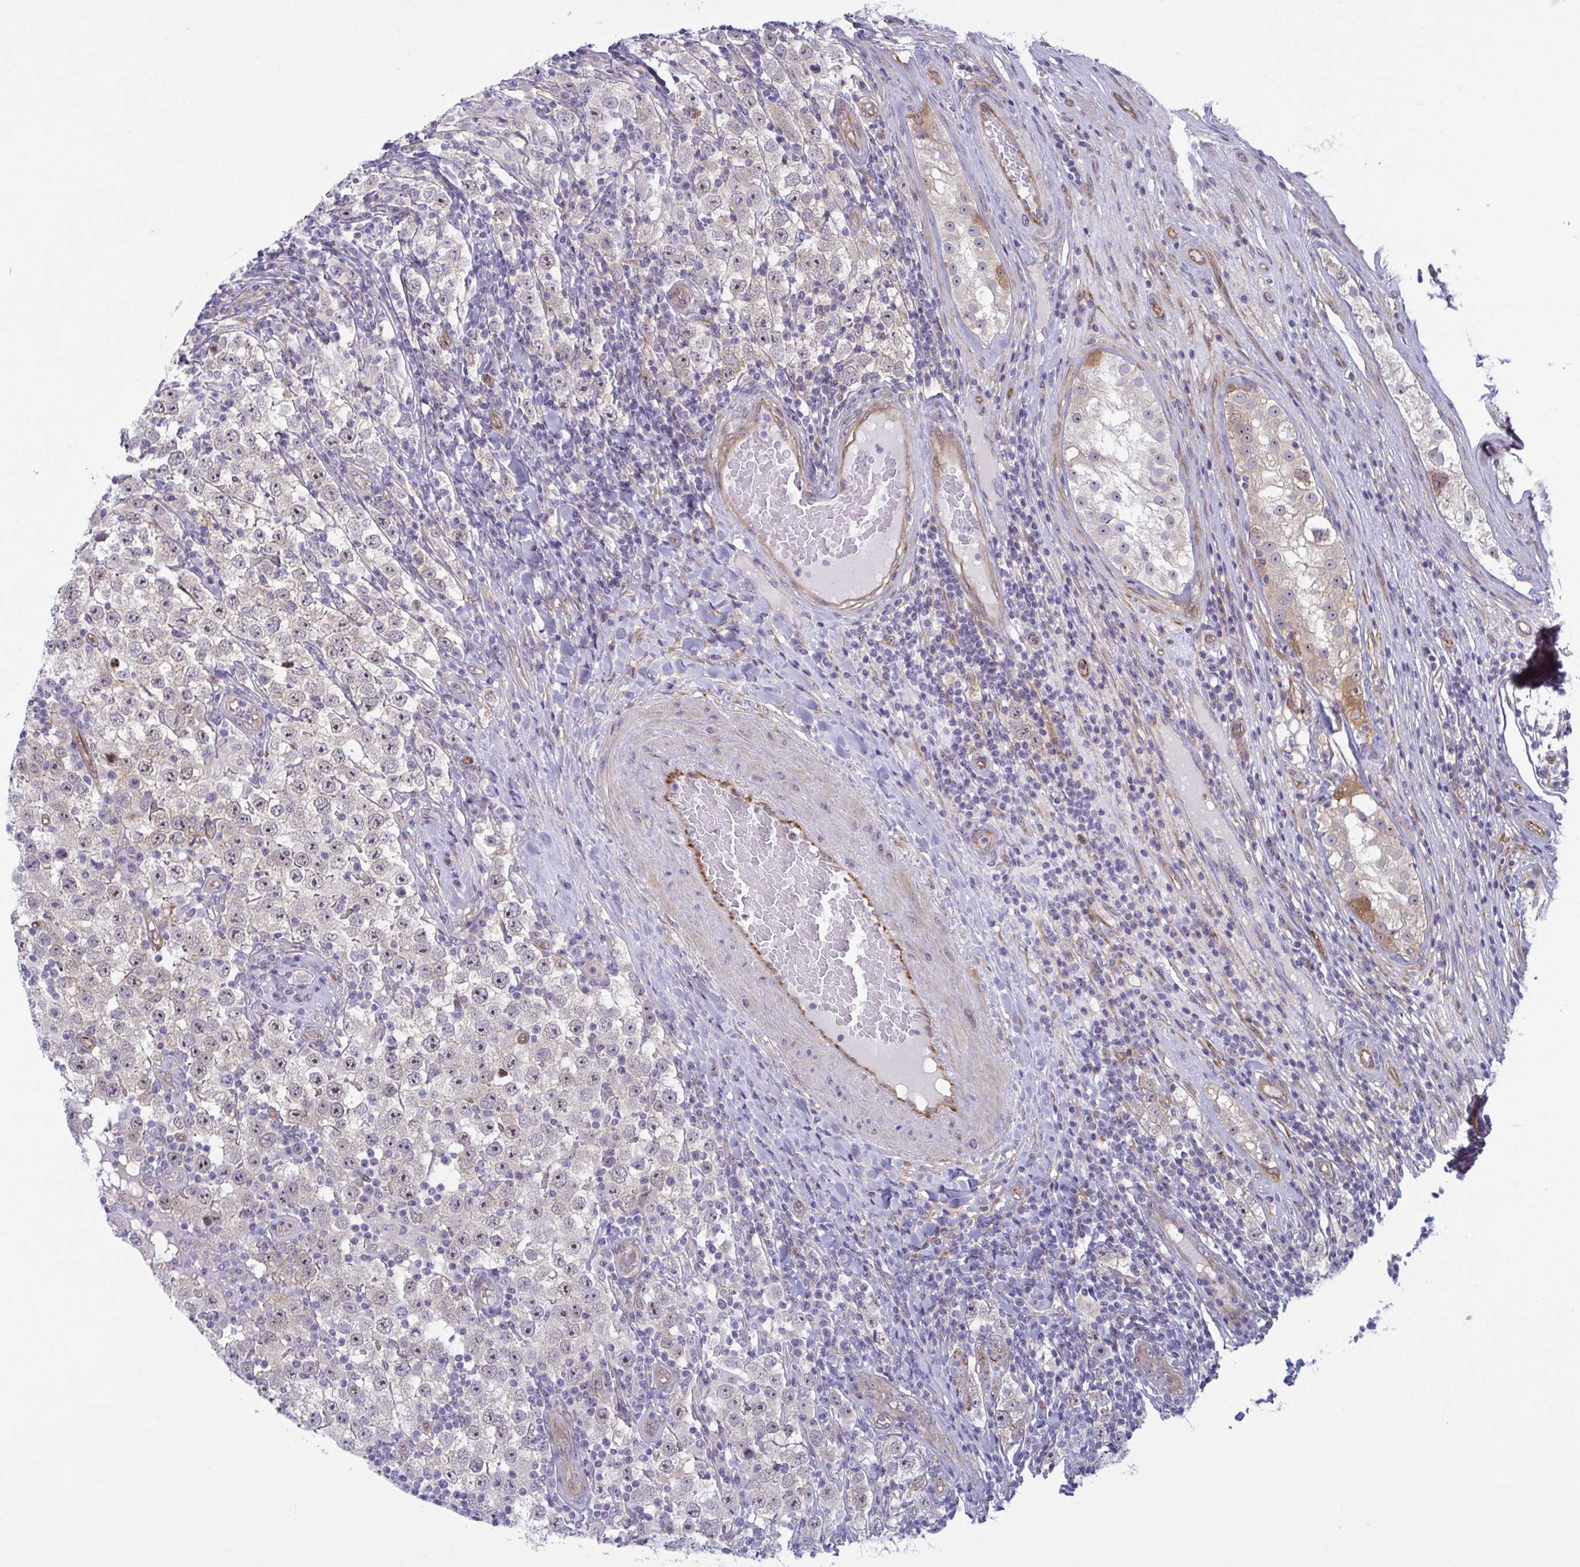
{"staining": {"intensity": "weak", "quantity": "25%-75%", "location": "nuclear"}, "tissue": "testis cancer", "cell_type": "Tumor cells", "image_type": "cancer", "snomed": [{"axis": "morphology", "description": "Normal tissue, NOS"}, {"axis": "morphology", "description": "Urothelial carcinoma, High grade"}, {"axis": "morphology", "description": "Seminoma, NOS"}, {"axis": "morphology", "description": "Carcinoma, Embryonal, NOS"}, {"axis": "topography", "description": "Urinary bladder"}, {"axis": "topography", "description": "Testis"}], "caption": "Protein expression analysis of human testis cancer reveals weak nuclear expression in approximately 25%-75% of tumor cells.", "gene": "PRRT4", "patient": {"sex": "male", "age": 41}}